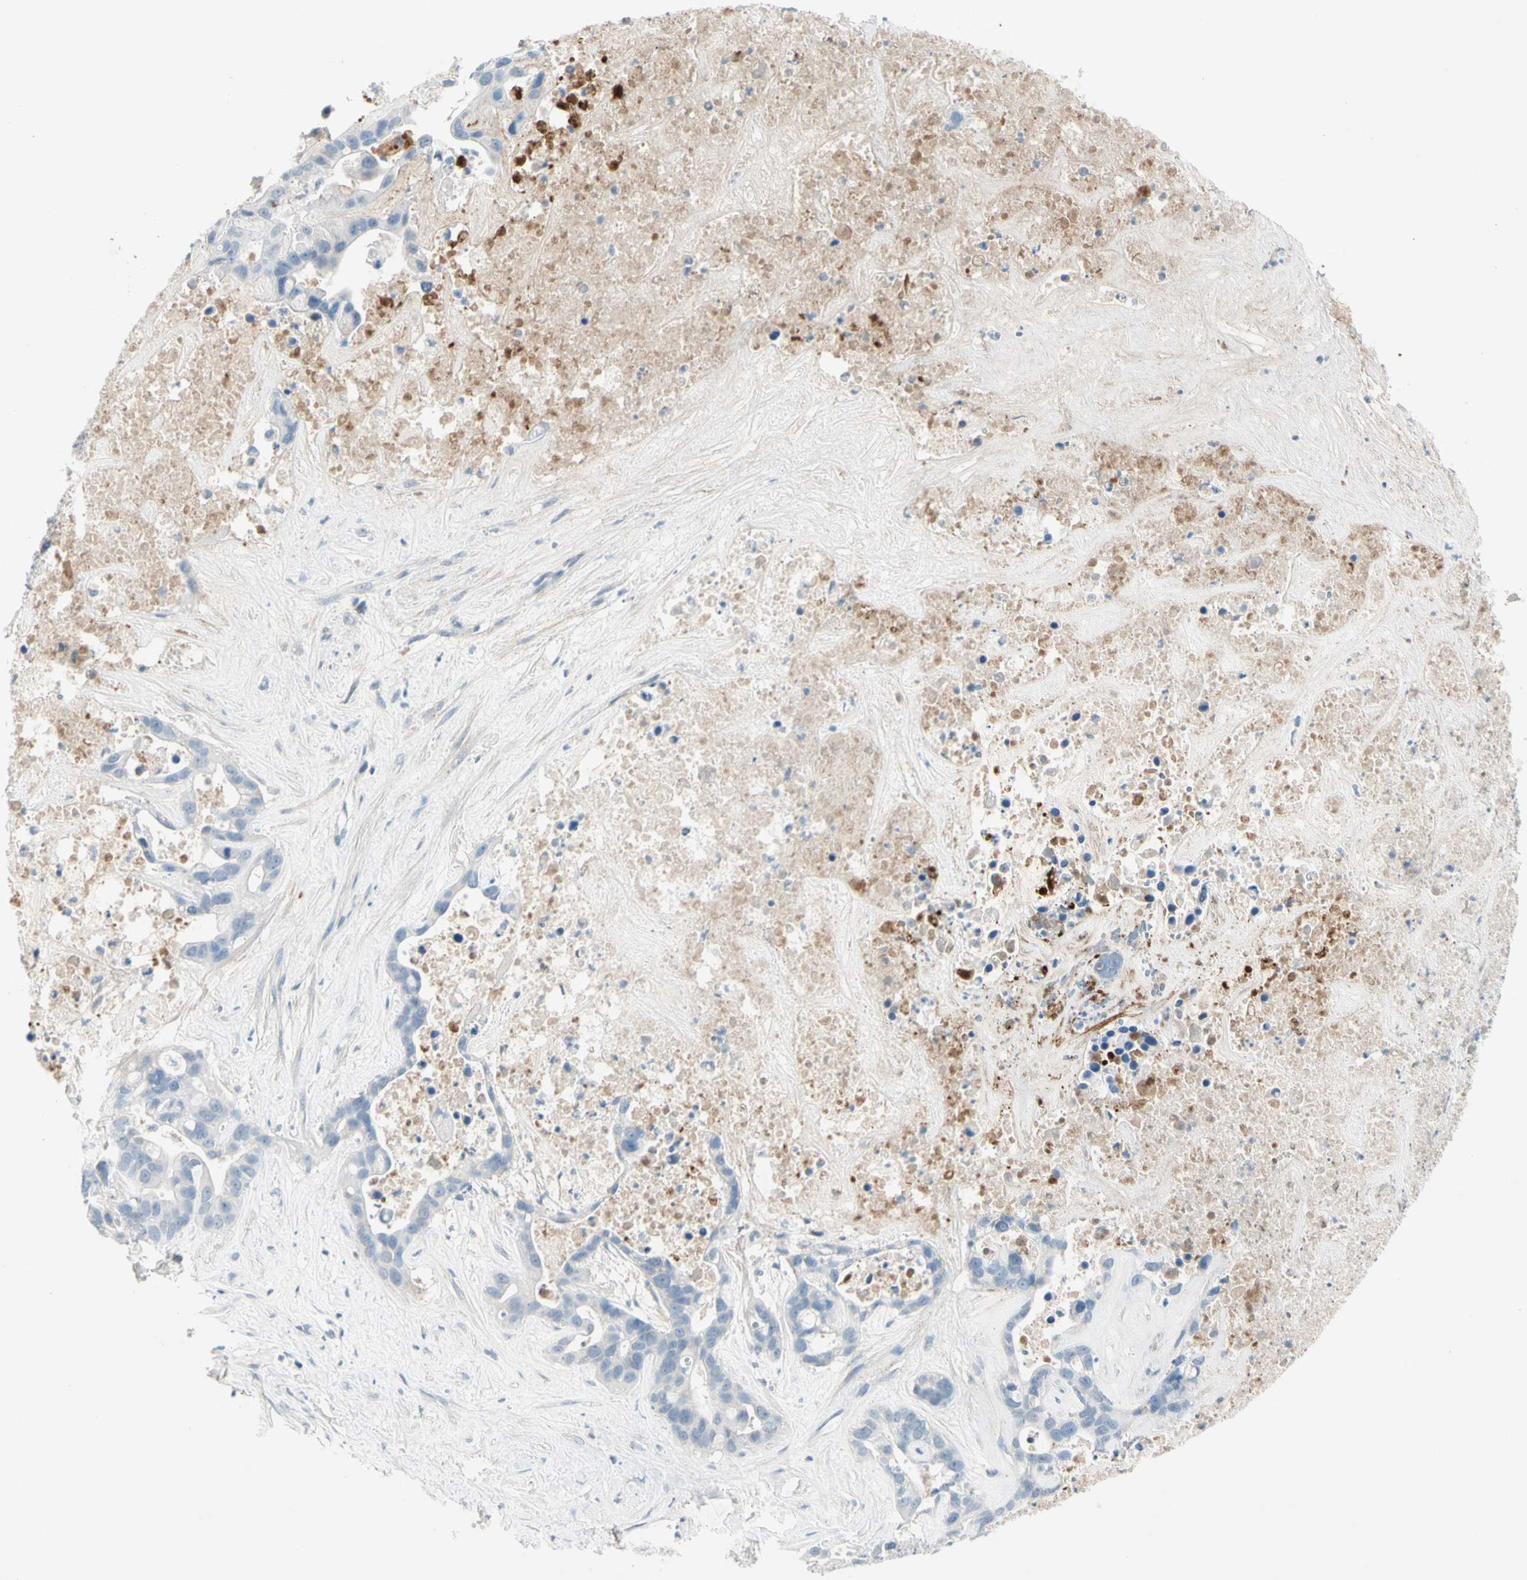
{"staining": {"intensity": "negative", "quantity": "none", "location": "none"}, "tissue": "liver cancer", "cell_type": "Tumor cells", "image_type": "cancer", "snomed": [{"axis": "morphology", "description": "Cholangiocarcinoma"}, {"axis": "topography", "description": "Liver"}], "caption": "The histopathology image shows no significant staining in tumor cells of liver cancer (cholangiocarcinoma).", "gene": "SERPIND1", "patient": {"sex": "female", "age": 65}}